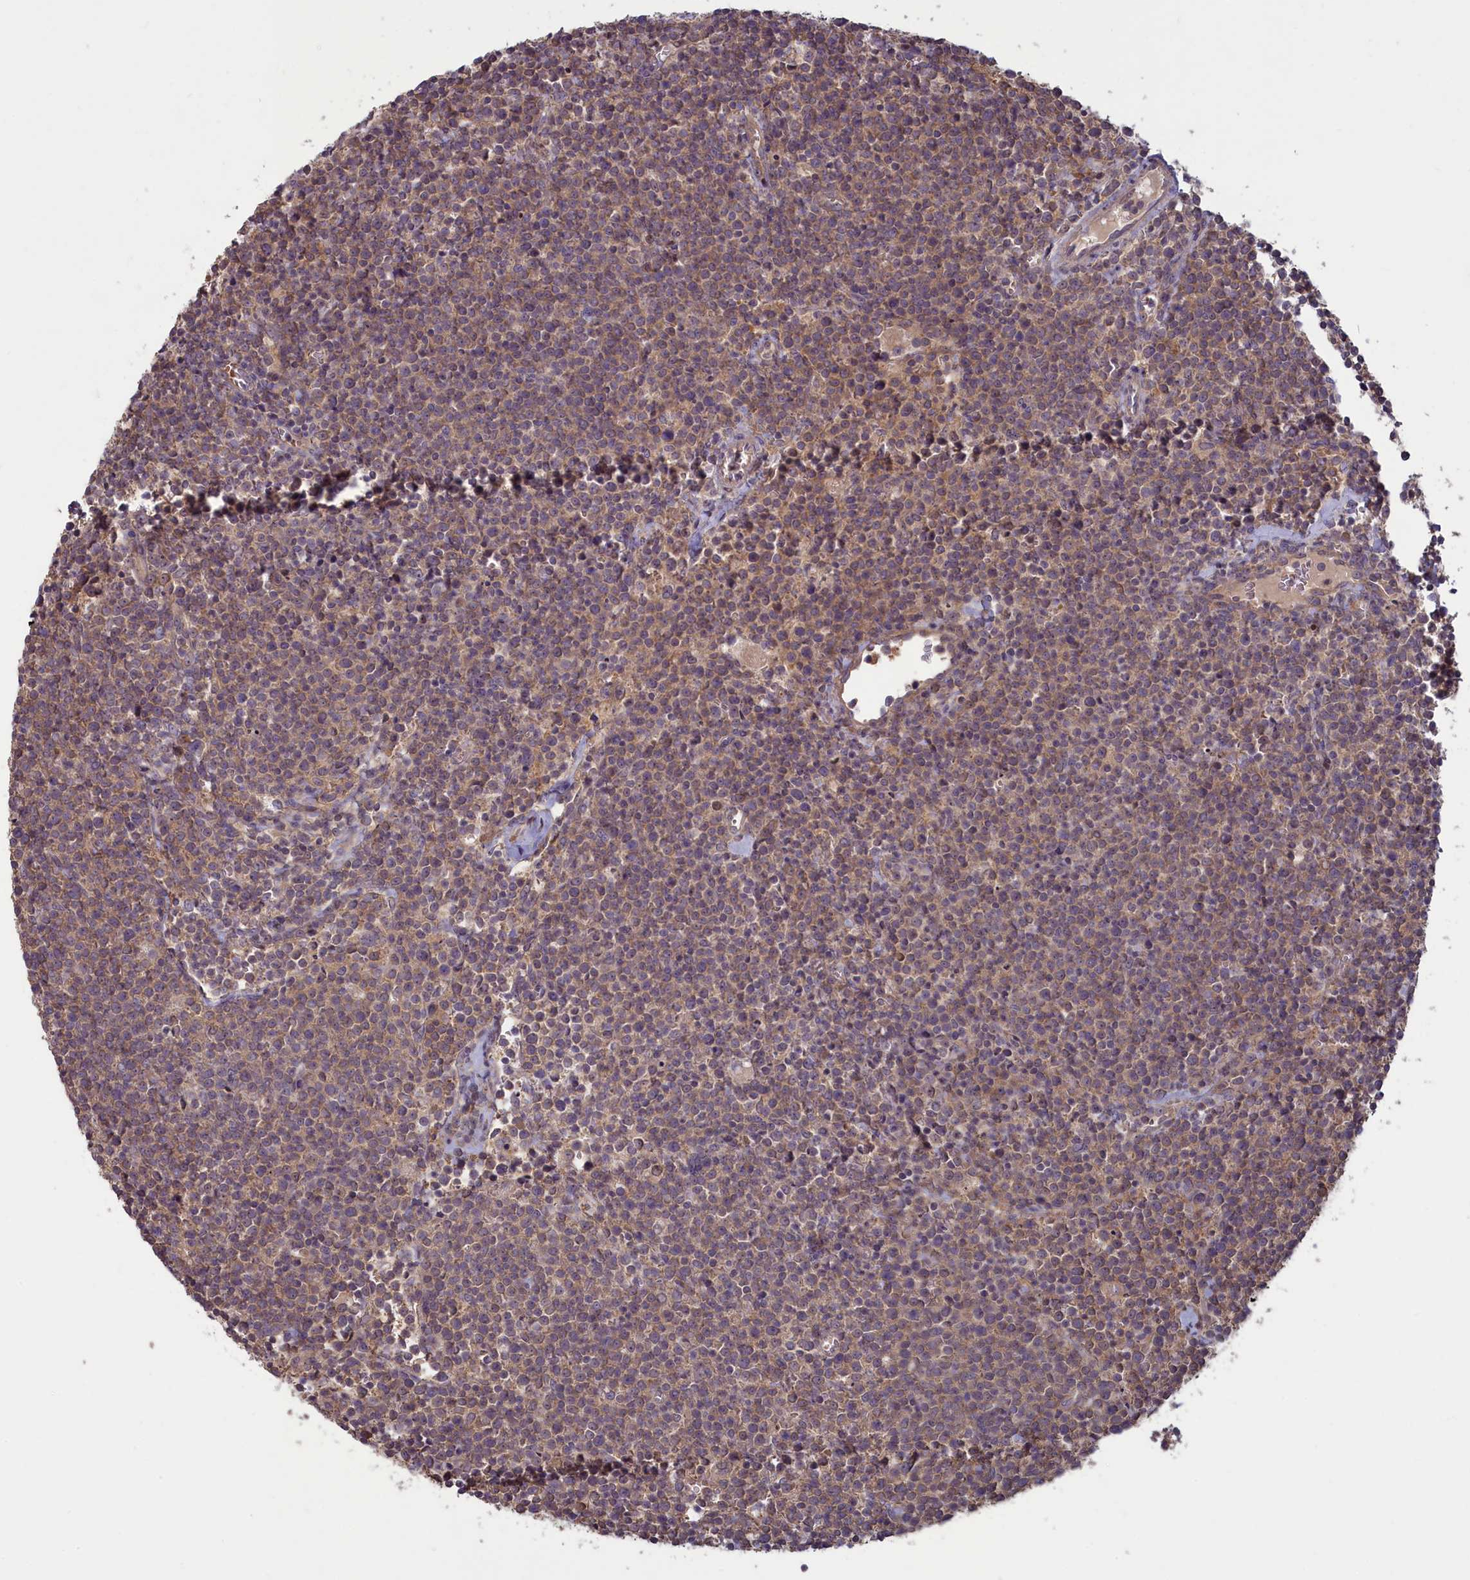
{"staining": {"intensity": "weak", "quantity": "25%-75%", "location": "cytoplasmic/membranous"}, "tissue": "lymphoma", "cell_type": "Tumor cells", "image_type": "cancer", "snomed": [{"axis": "morphology", "description": "Malignant lymphoma, non-Hodgkin's type, High grade"}, {"axis": "topography", "description": "Lymph node"}], "caption": "Malignant lymphoma, non-Hodgkin's type (high-grade) stained for a protein reveals weak cytoplasmic/membranous positivity in tumor cells.", "gene": "CIAO2B", "patient": {"sex": "male", "age": 61}}